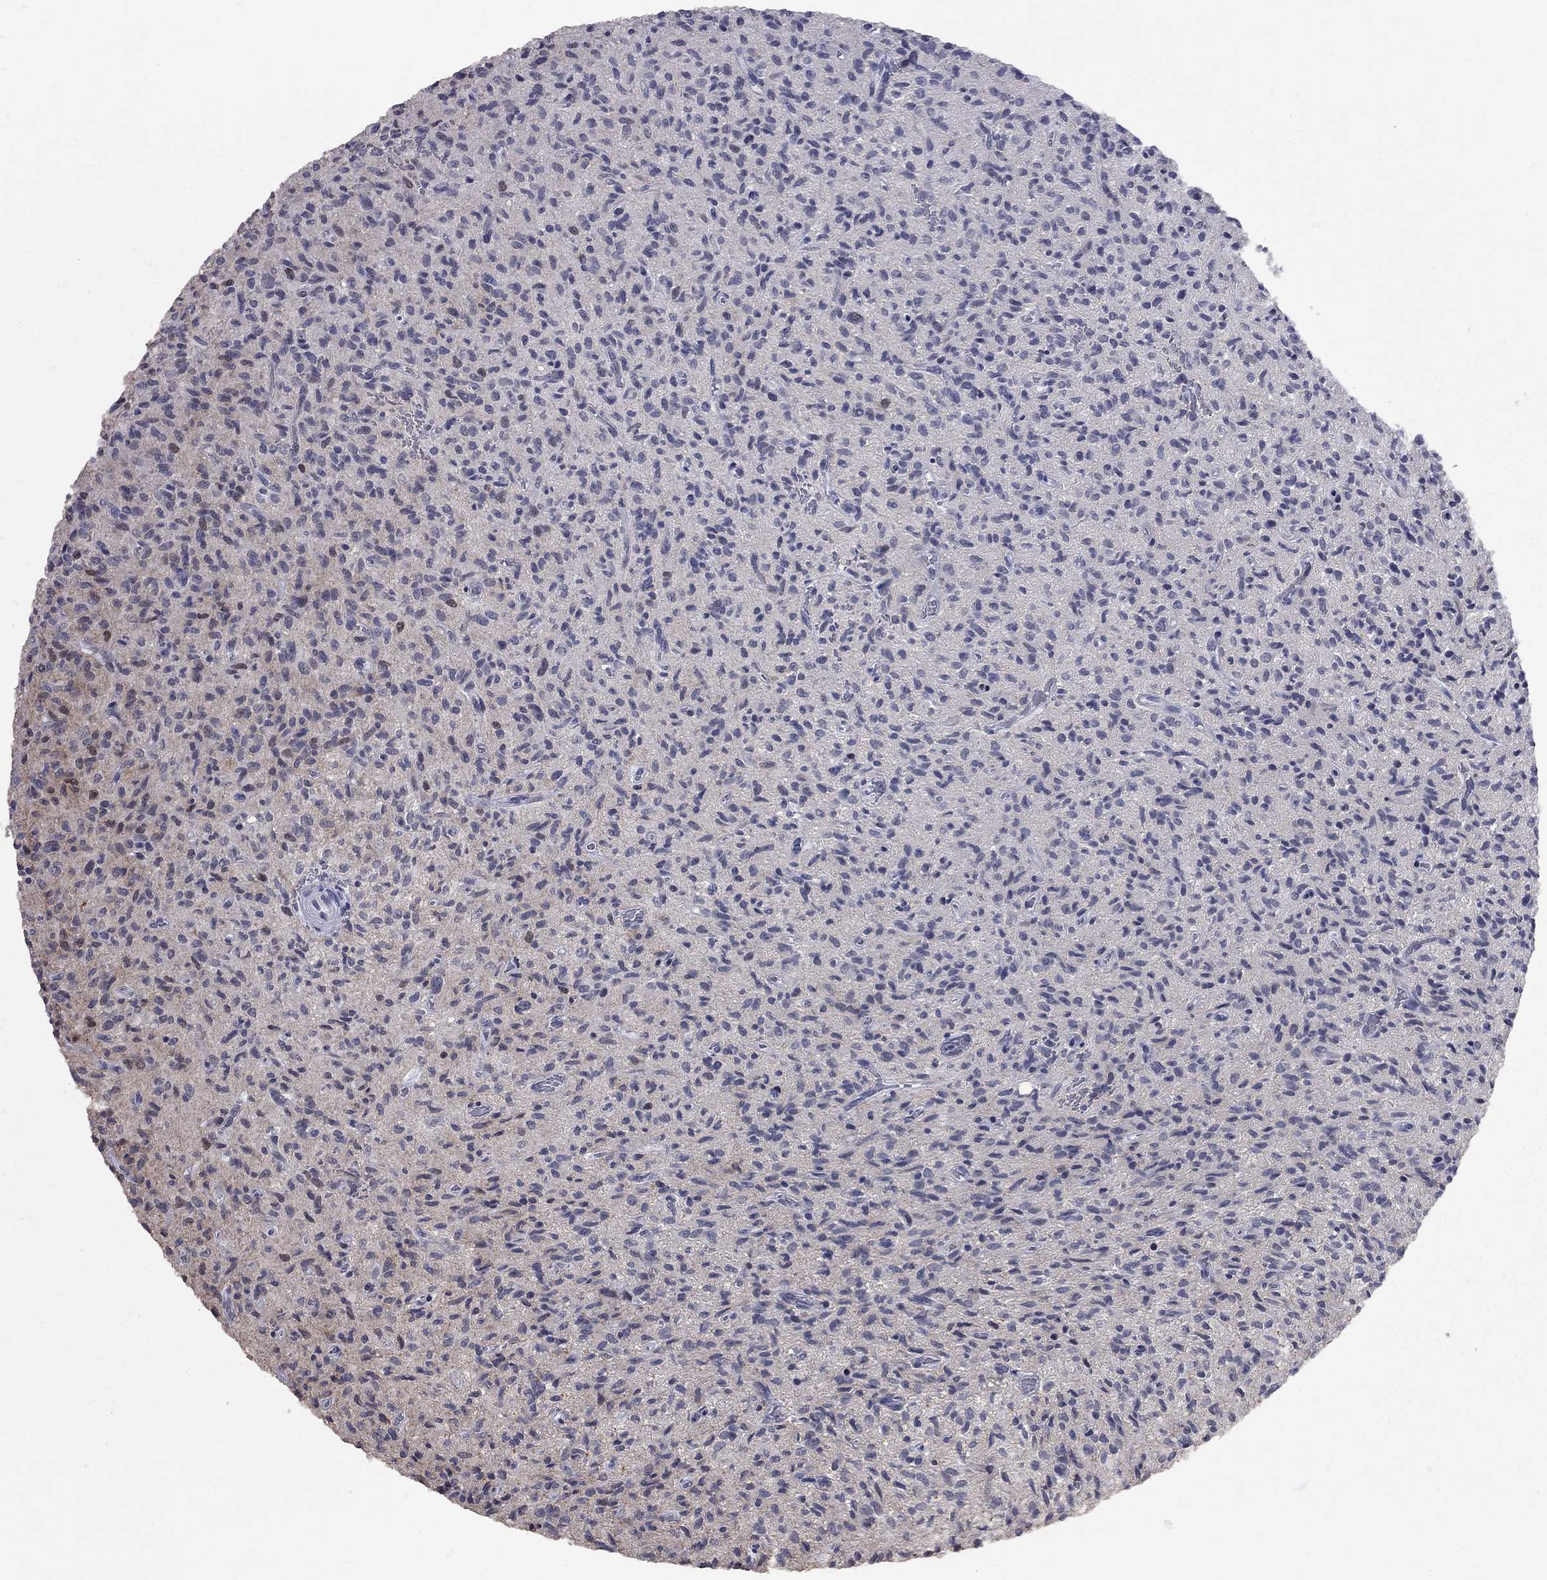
{"staining": {"intensity": "negative", "quantity": "none", "location": "none"}, "tissue": "glioma", "cell_type": "Tumor cells", "image_type": "cancer", "snomed": [{"axis": "morphology", "description": "Glioma, malignant, High grade"}, {"axis": "topography", "description": "Brain"}], "caption": "Human glioma stained for a protein using IHC reveals no positivity in tumor cells.", "gene": "ZNF154", "patient": {"sex": "male", "age": 64}}